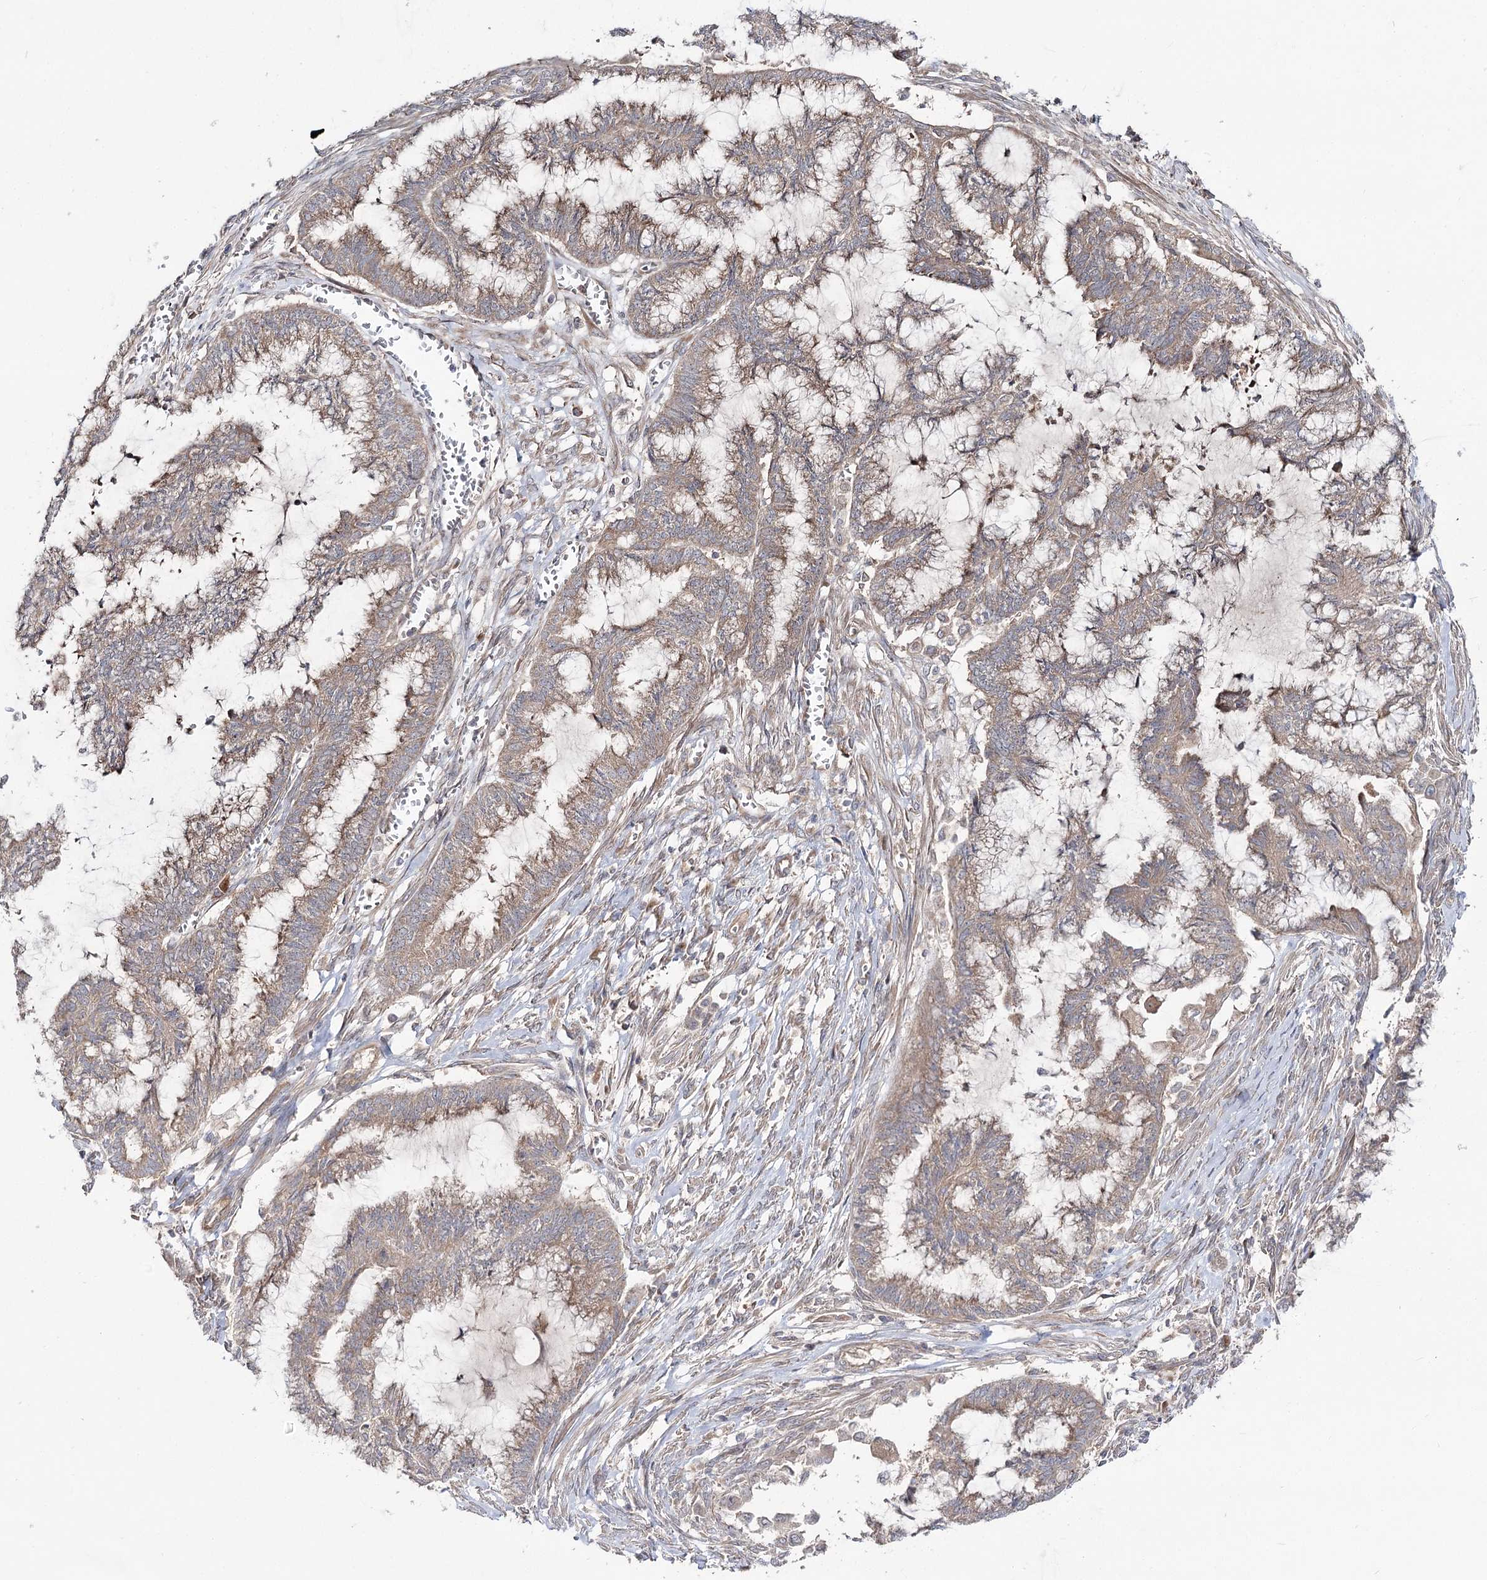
{"staining": {"intensity": "moderate", "quantity": ">75%", "location": "cytoplasmic/membranous"}, "tissue": "endometrial cancer", "cell_type": "Tumor cells", "image_type": "cancer", "snomed": [{"axis": "morphology", "description": "Adenocarcinoma, NOS"}, {"axis": "topography", "description": "Endometrium"}], "caption": "Tumor cells show medium levels of moderate cytoplasmic/membranous staining in approximately >75% of cells in endometrial cancer (adenocarcinoma).", "gene": "C11orf80", "patient": {"sex": "female", "age": 86}}